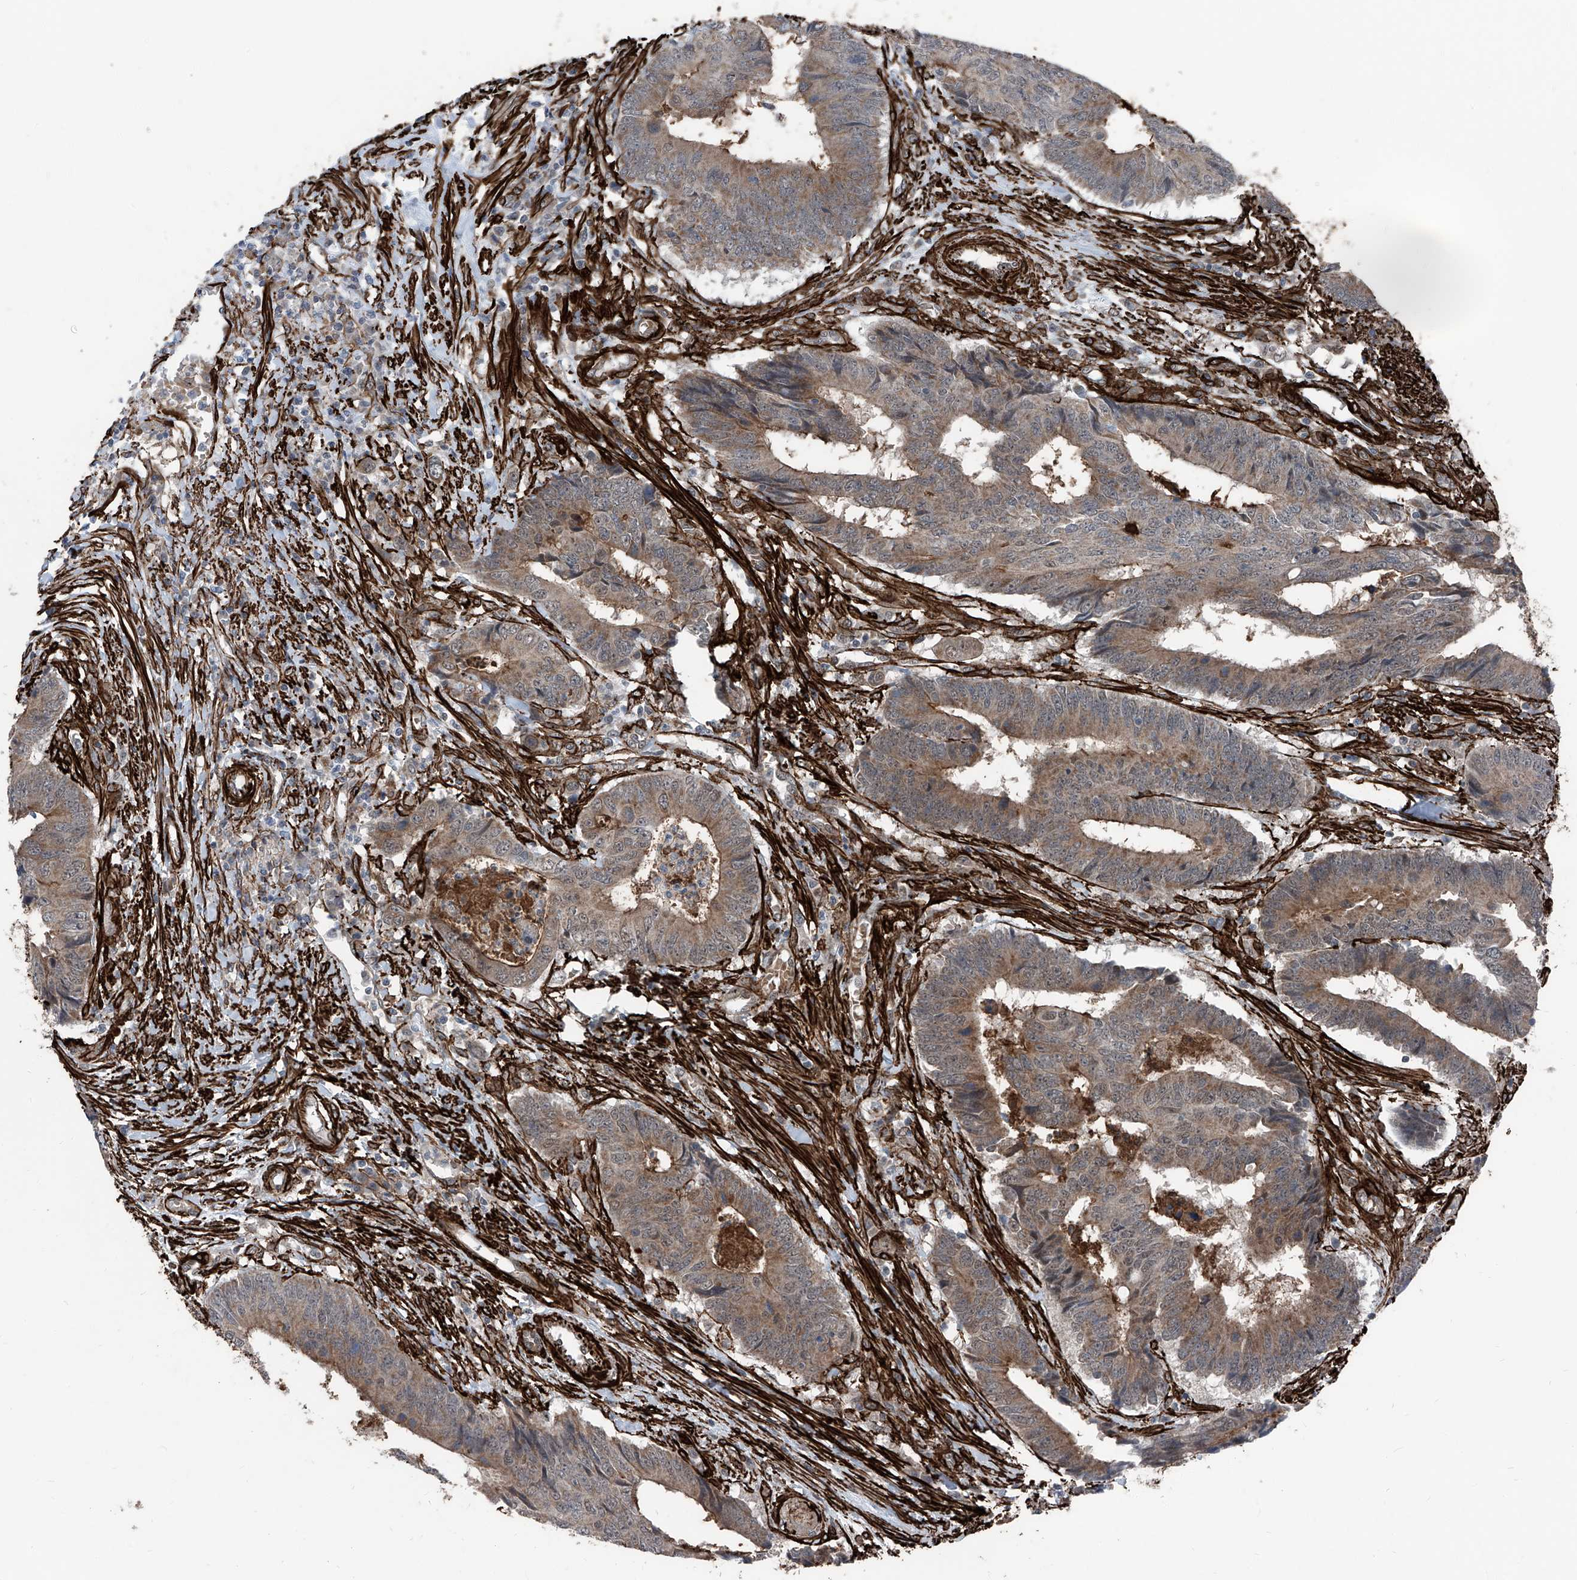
{"staining": {"intensity": "moderate", "quantity": "25%-75%", "location": "cytoplasmic/membranous"}, "tissue": "colorectal cancer", "cell_type": "Tumor cells", "image_type": "cancer", "snomed": [{"axis": "morphology", "description": "Adenocarcinoma, NOS"}, {"axis": "topography", "description": "Rectum"}], "caption": "Protein staining reveals moderate cytoplasmic/membranous staining in about 25%-75% of tumor cells in adenocarcinoma (colorectal). (DAB = brown stain, brightfield microscopy at high magnification).", "gene": "COA7", "patient": {"sex": "male", "age": 84}}